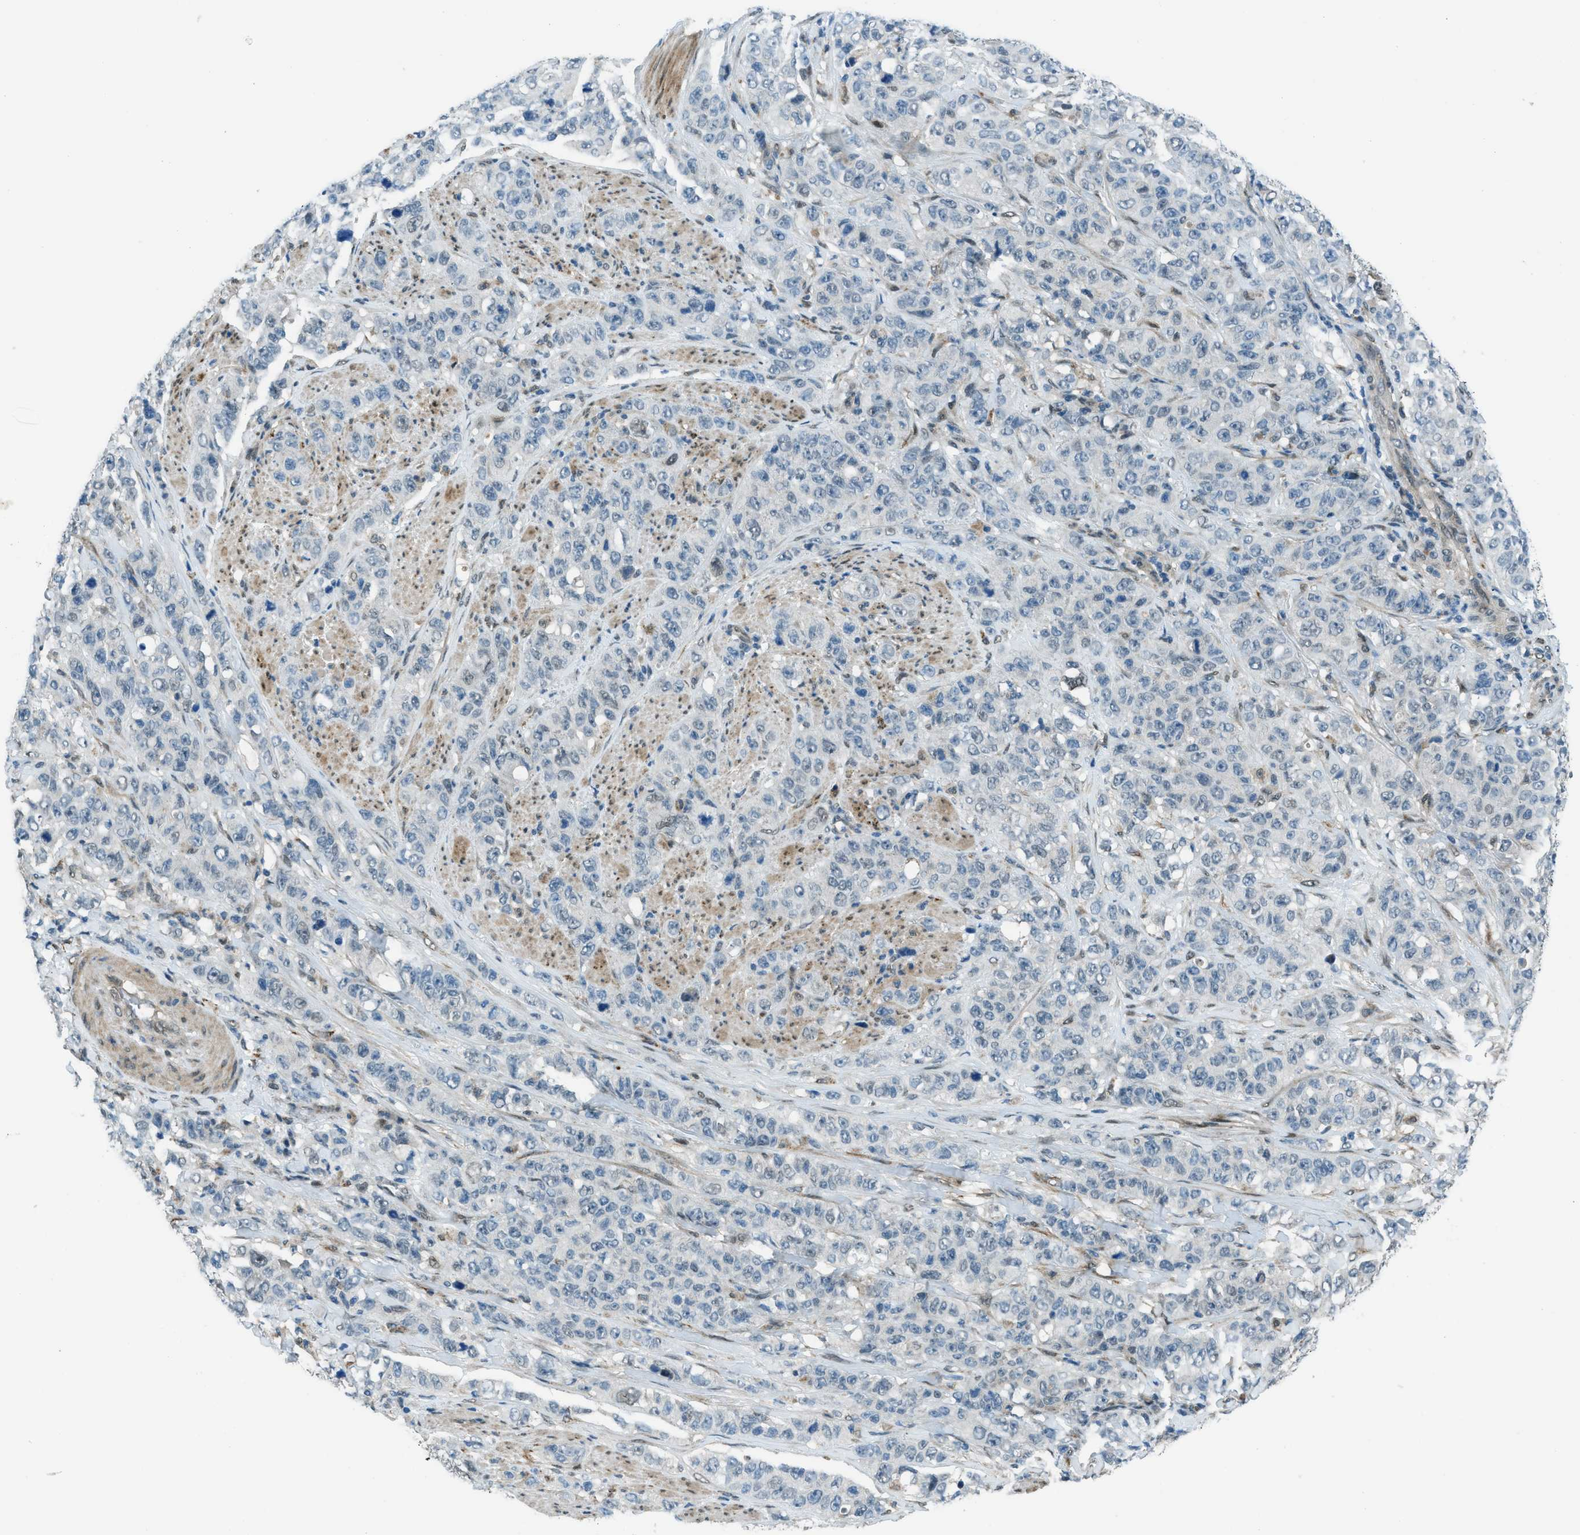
{"staining": {"intensity": "negative", "quantity": "none", "location": "none"}, "tissue": "stomach cancer", "cell_type": "Tumor cells", "image_type": "cancer", "snomed": [{"axis": "morphology", "description": "Adenocarcinoma, NOS"}, {"axis": "topography", "description": "Stomach"}], "caption": "A high-resolution photomicrograph shows immunohistochemistry staining of stomach adenocarcinoma, which demonstrates no significant staining in tumor cells. Brightfield microscopy of immunohistochemistry (IHC) stained with DAB (brown) and hematoxylin (blue), captured at high magnification.", "gene": "NPEPL1", "patient": {"sex": "male", "age": 48}}